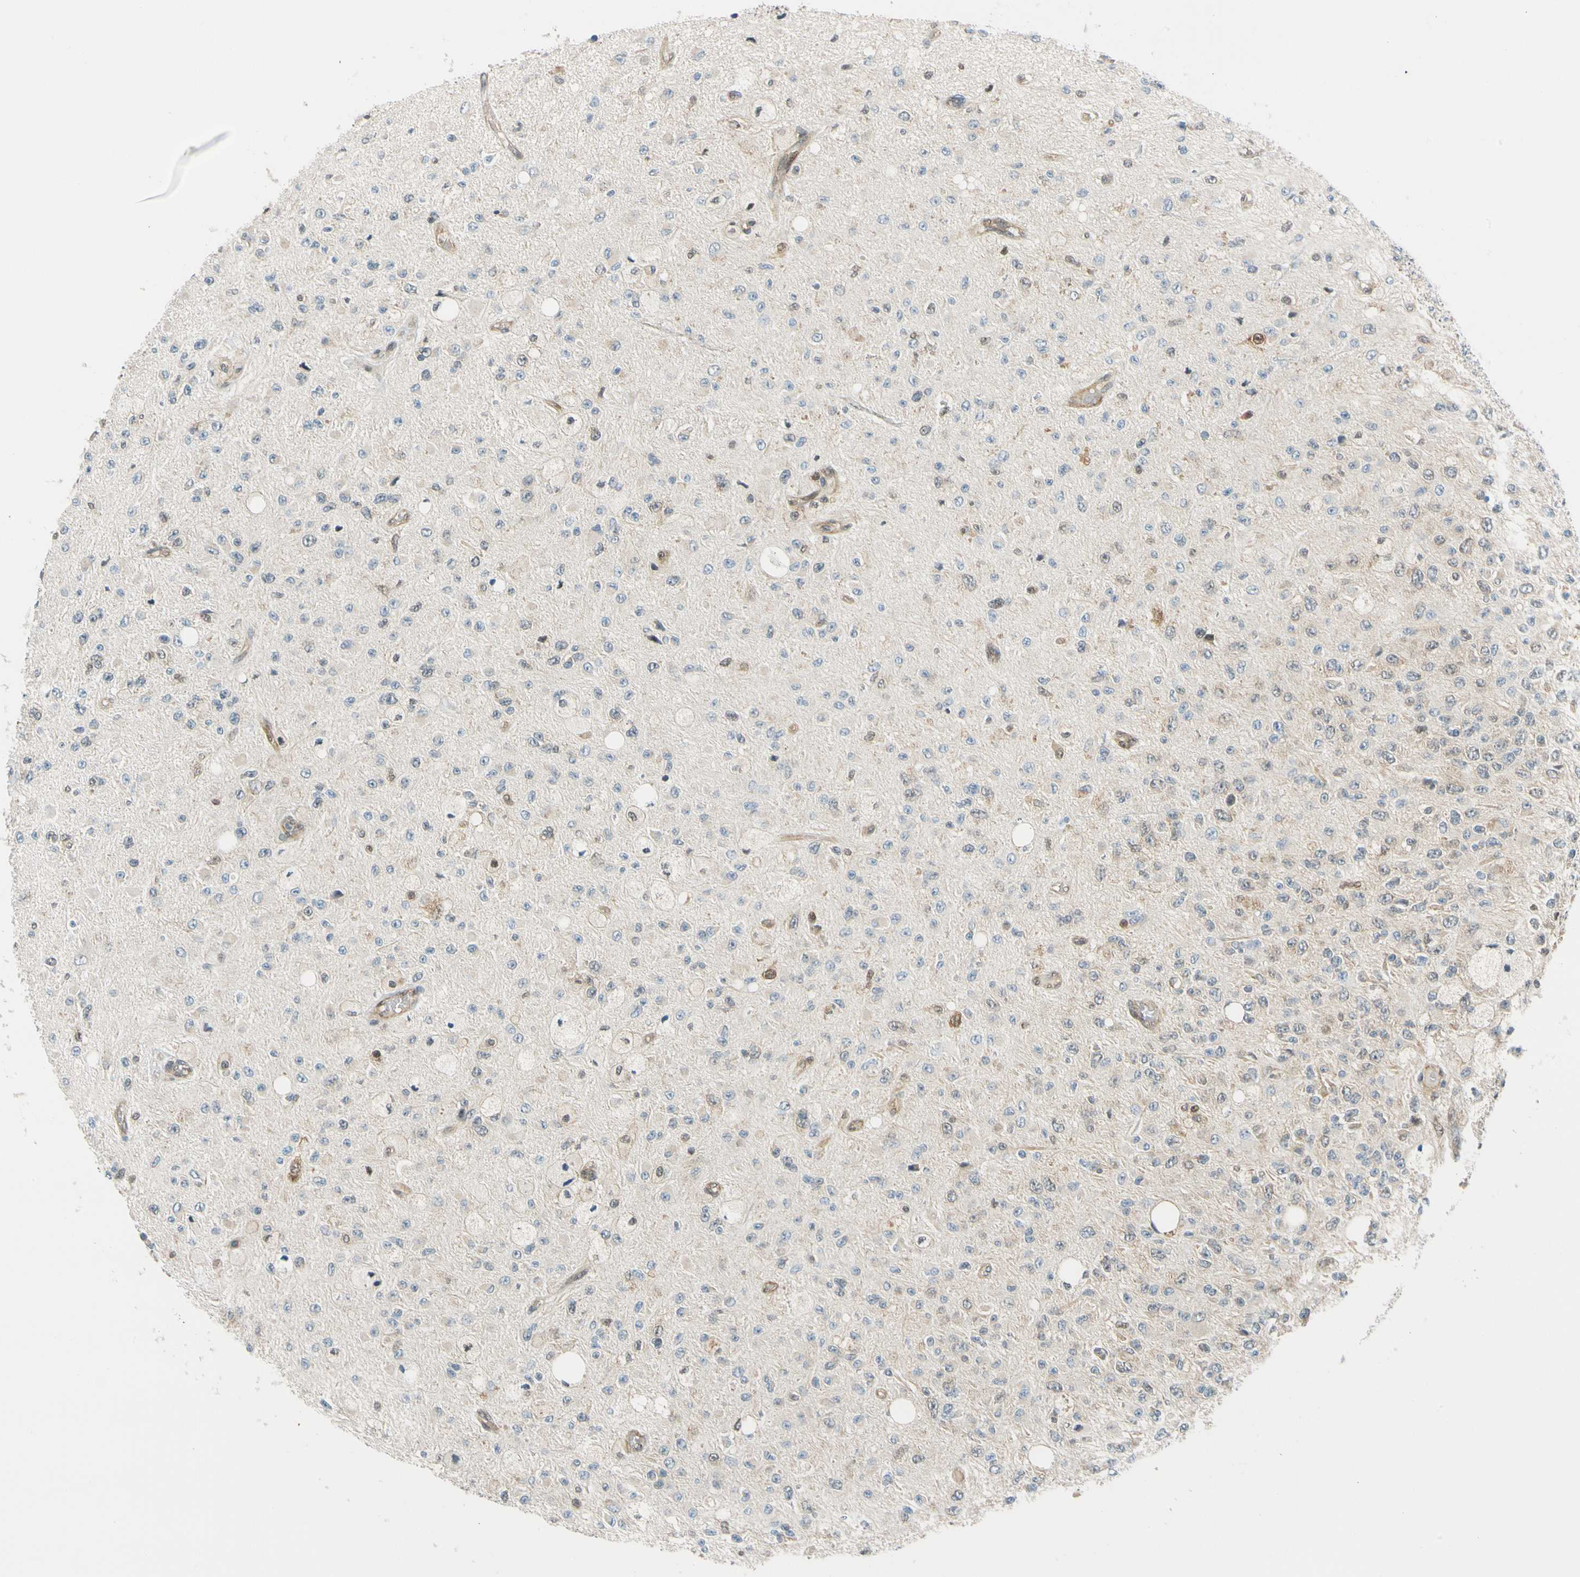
{"staining": {"intensity": "weak", "quantity": "<25%", "location": "cytoplasmic/membranous"}, "tissue": "glioma", "cell_type": "Tumor cells", "image_type": "cancer", "snomed": [{"axis": "morphology", "description": "Glioma, malignant, High grade"}, {"axis": "topography", "description": "pancreas cauda"}], "caption": "DAB (3,3'-diaminobenzidine) immunohistochemical staining of human glioma displays no significant positivity in tumor cells. Brightfield microscopy of immunohistochemistry (IHC) stained with DAB (brown) and hematoxylin (blue), captured at high magnification.", "gene": "MAPK9", "patient": {"sex": "male", "age": 60}}